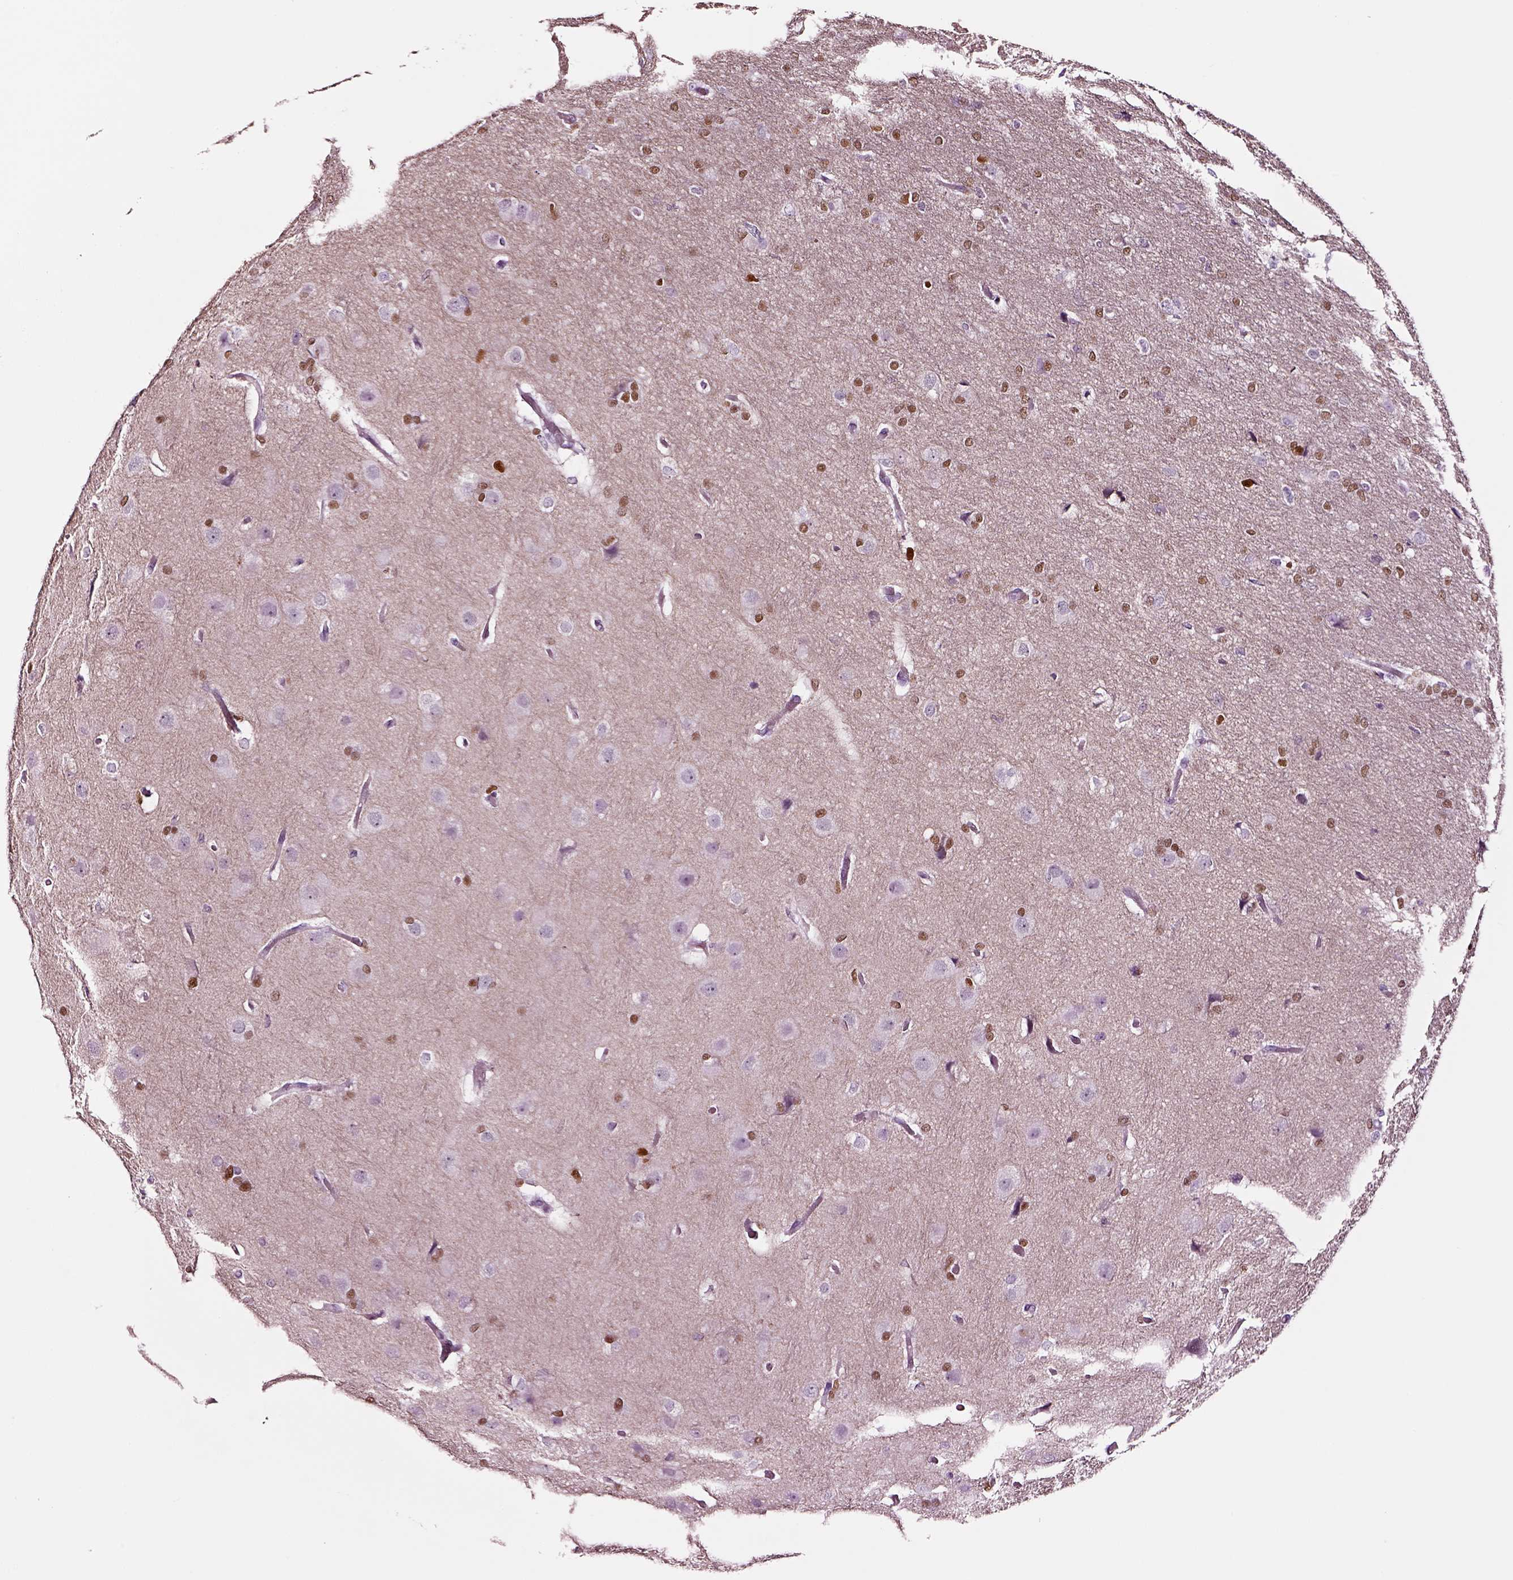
{"staining": {"intensity": "moderate", "quantity": ">75%", "location": "nuclear"}, "tissue": "glioma", "cell_type": "Tumor cells", "image_type": "cancer", "snomed": [{"axis": "morphology", "description": "Glioma, malignant, High grade"}, {"axis": "topography", "description": "Brain"}], "caption": "Immunohistochemistry histopathology image of neoplastic tissue: high-grade glioma (malignant) stained using IHC shows medium levels of moderate protein expression localized specifically in the nuclear of tumor cells, appearing as a nuclear brown color.", "gene": "SOX10", "patient": {"sex": "male", "age": 53}}